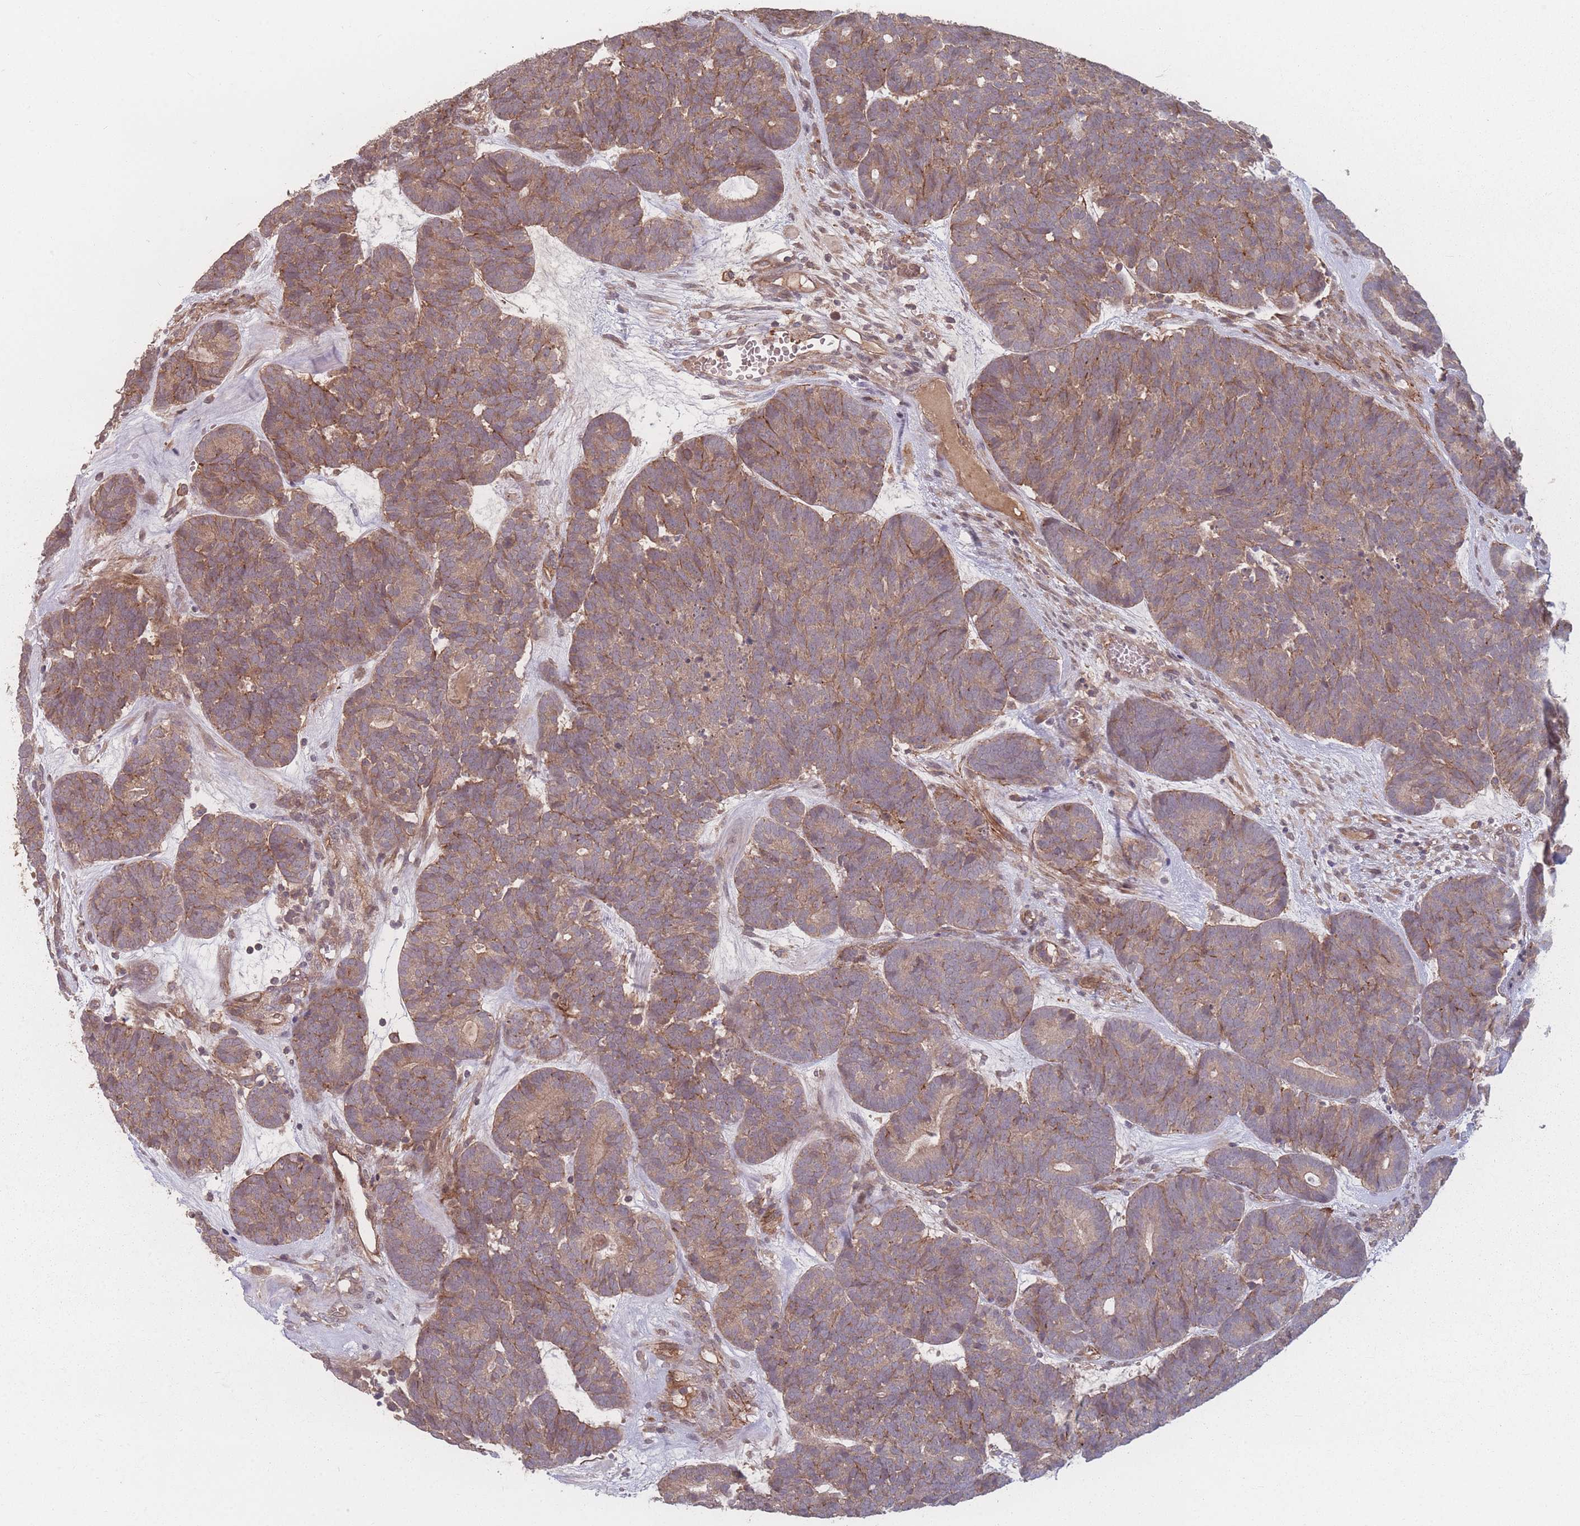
{"staining": {"intensity": "moderate", "quantity": ">75%", "location": "cytoplasmic/membranous"}, "tissue": "head and neck cancer", "cell_type": "Tumor cells", "image_type": "cancer", "snomed": [{"axis": "morphology", "description": "Adenocarcinoma, NOS"}, {"axis": "topography", "description": "Head-Neck"}], "caption": "Protein staining exhibits moderate cytoplasmic/membranous positivity in approximately >75% of tumor cells in head and neck cancer.", "gene": "HAGH", "patient": {"sex": "female", "age": 81}}